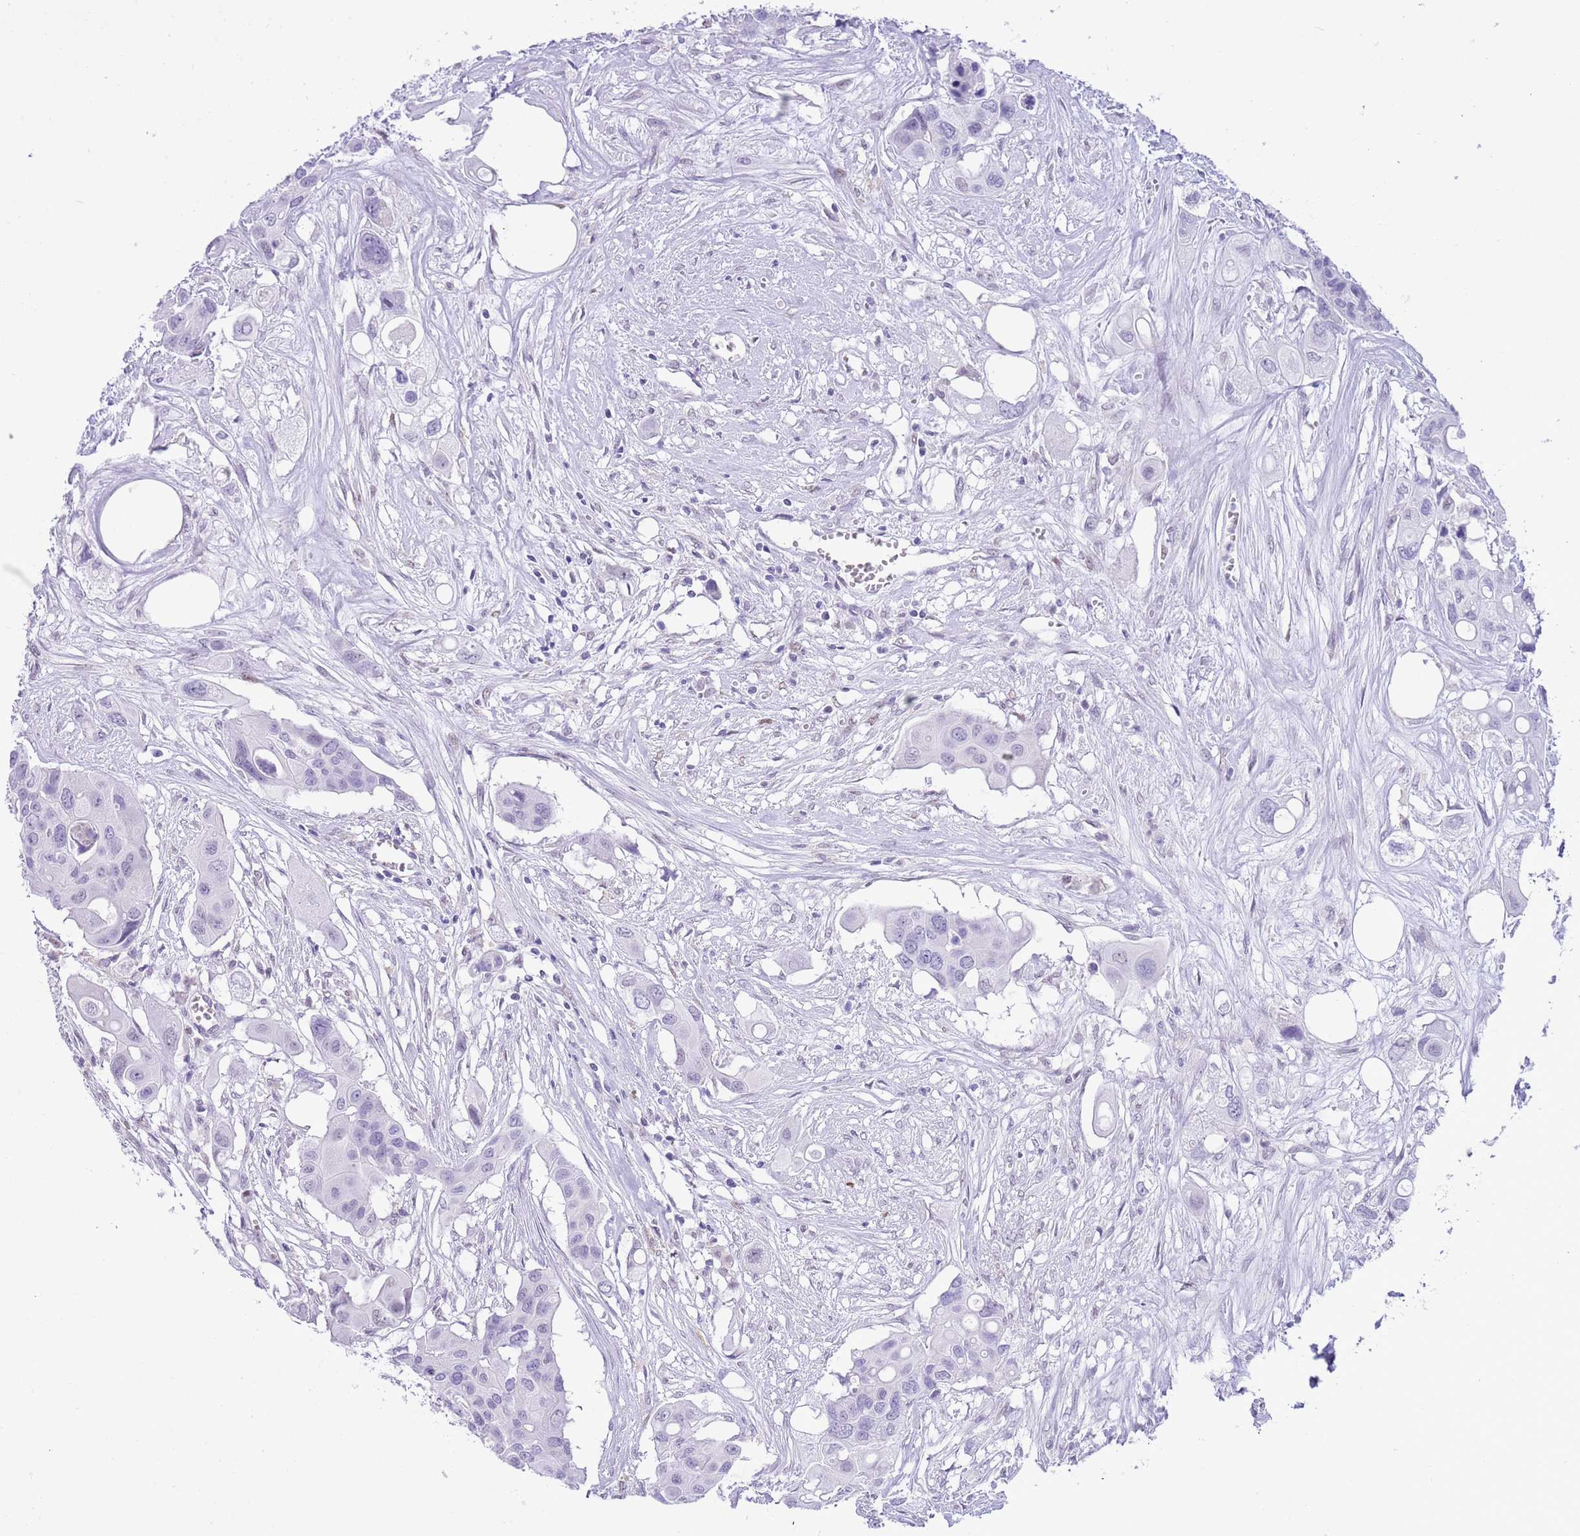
{"staining": {"intensity": "negative", "quantity": "none", "location": "none"}, "tissue": "colorectal cancer", "cell_type": "Tumor cells", "image_type": "cancer", "snomed": [{"axis": "morphology", "description": "Adenocarcinoma, NOS"}, {"axis": "topography", "description": "Colon"}], "caption": "Immunohistochemical staining of adenocarcinoma (colorectal) displays no significant positivity in tumor cells.", "gene": "PPP1R17", "patient": {"sex": "male", "age": 77}}